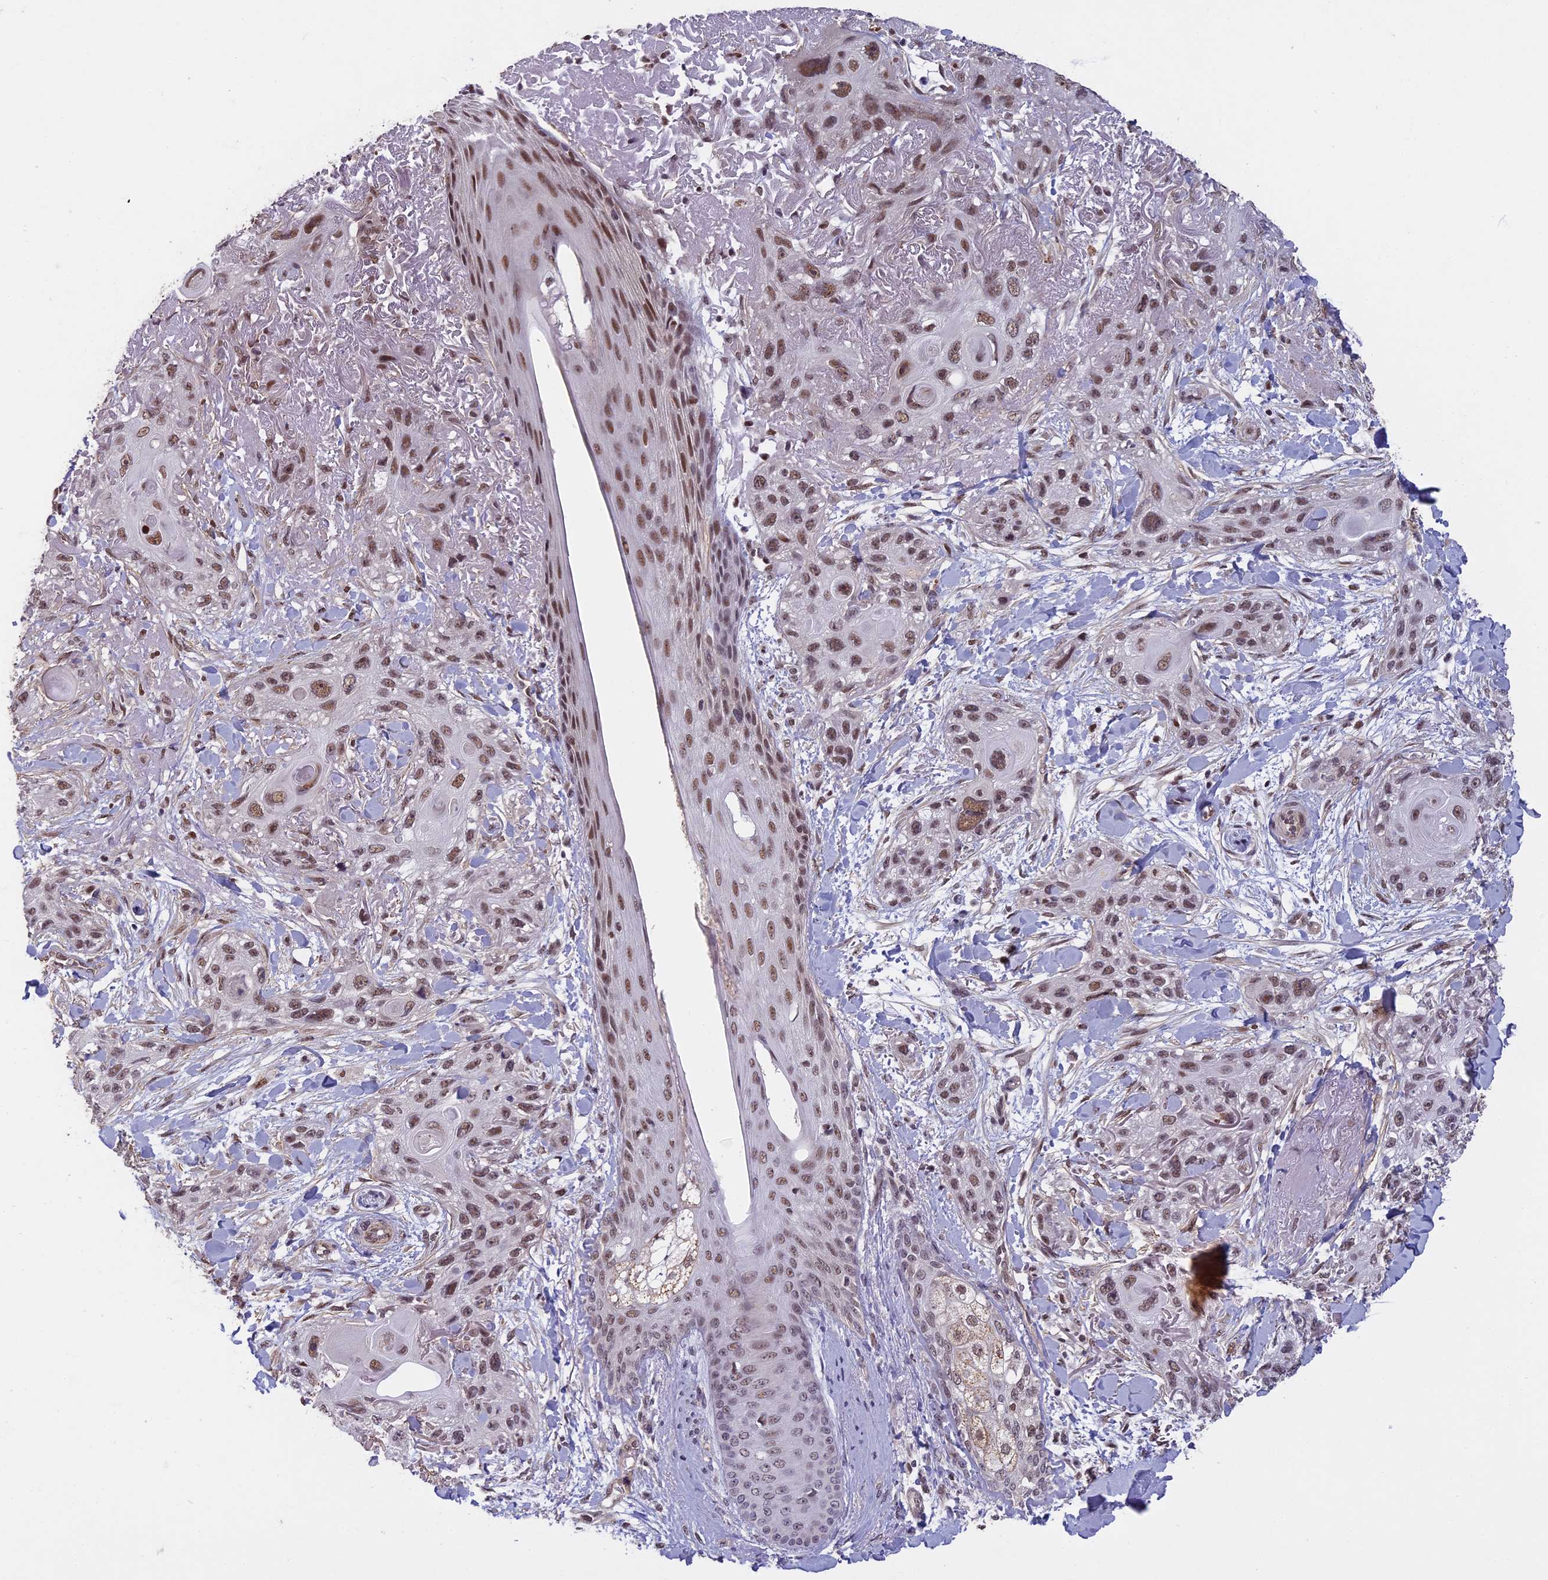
{"staining": {"intensity": "moderate", "quantity": ">75%", "location": "nuclear"}, "tissue": "skin cancer", "cell_type": "Tumor cells", "image_type": "cancer", "snomed": [{"axis": "morphology", "description": "Normal tissue, NOS"}, {"axis": "morphology", "description": "Squamous cell carcinoma, NOS"}, {"axis": "topography", "description": "Skin"}], "caption": "Brown immunohistochemical staining in squamous cell carcinoma (skin) exhibits moderate nuclear staining in about >75% of tumor cells. The protein of interest is shown in brown color, while the nuclei are stained blue.", "gene": "MORF4L1", "patient": {"sex": "male", "age": 72}}